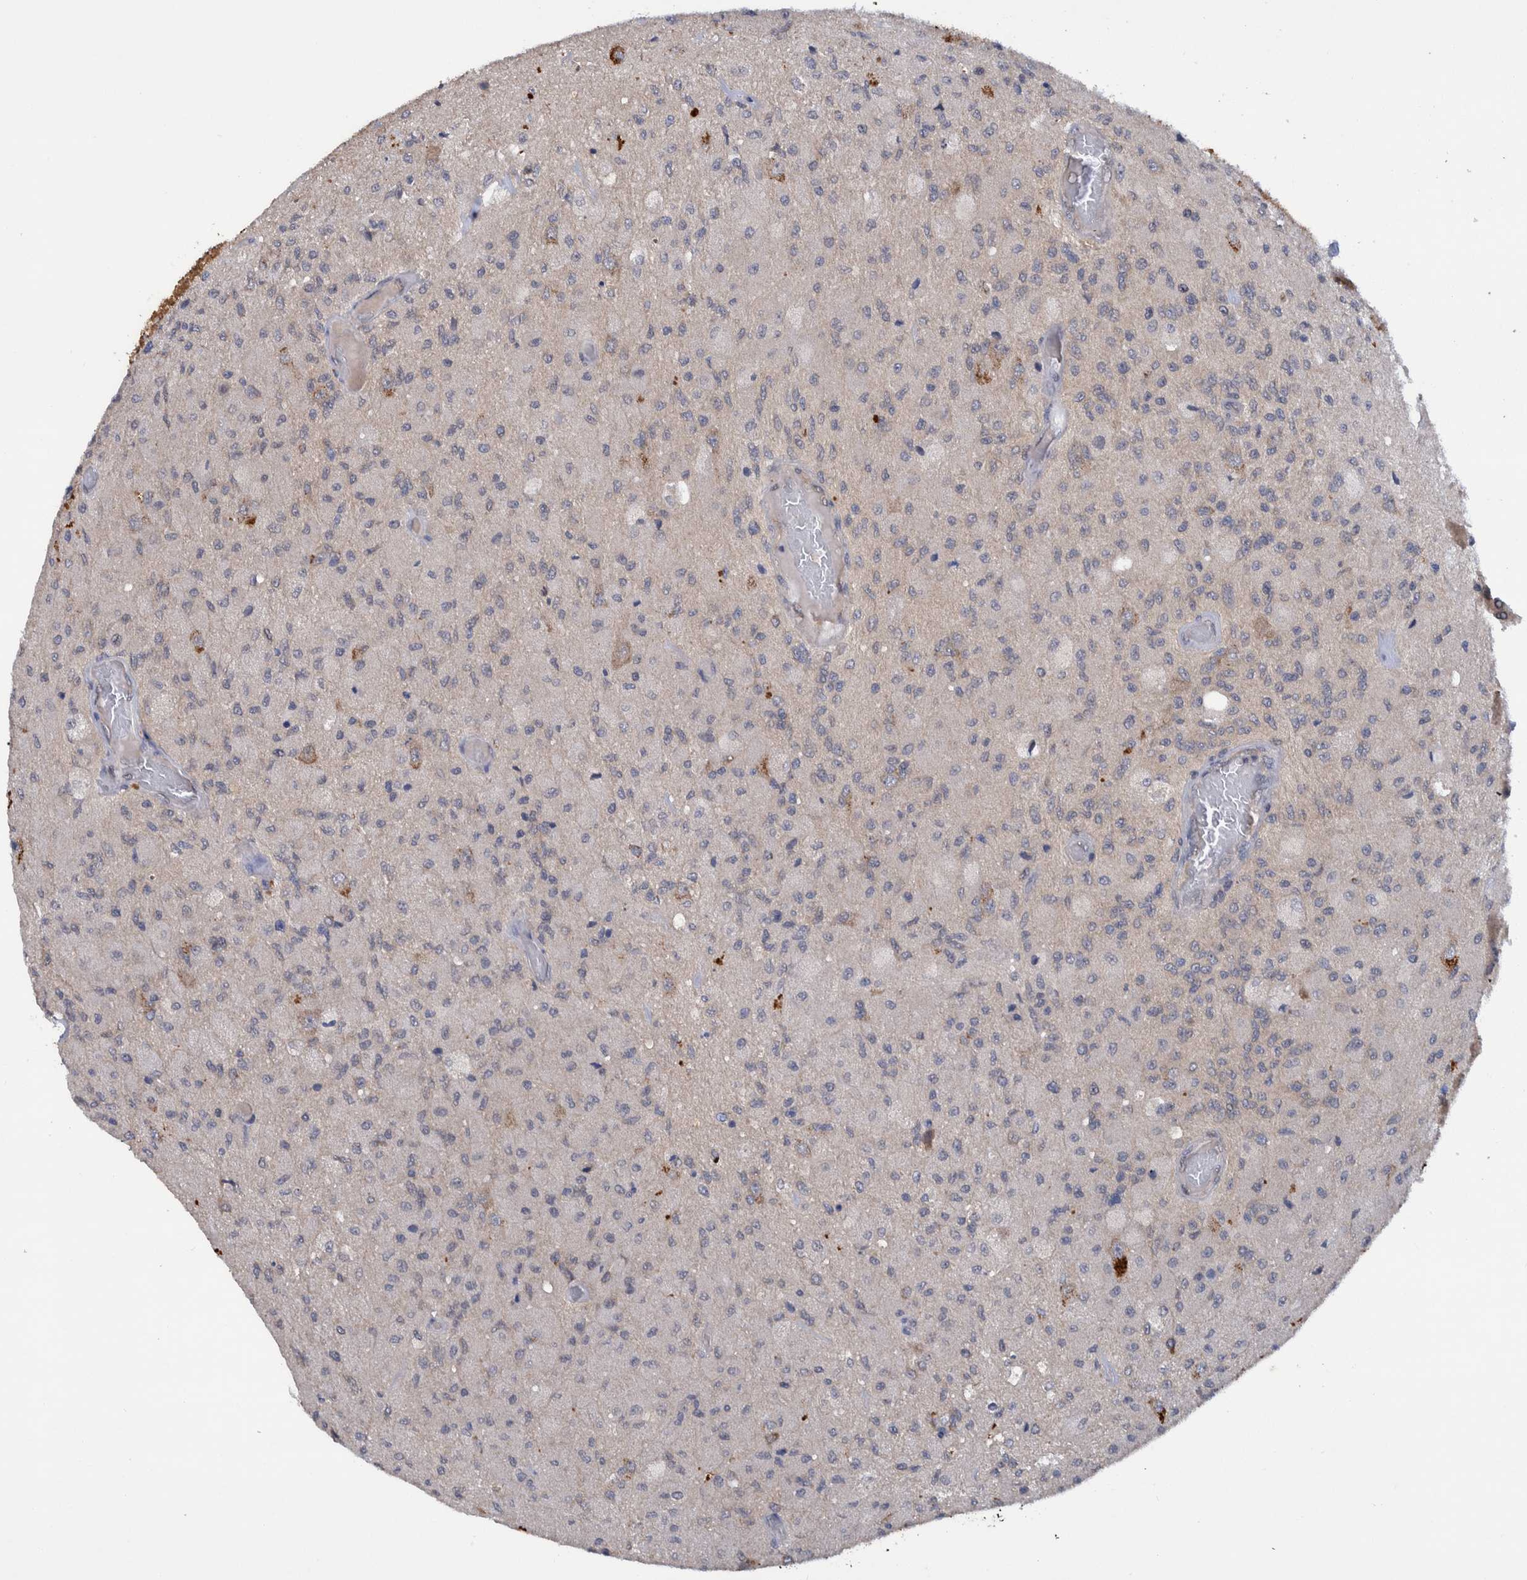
{"staining": {"intensity": "negative", "quantity": "none", "location": "none"}, "tissue": "glioma", "cell_type": "Tumor cells", "image_type": "cancer", "snomed": [{"axis": "morphology", "description": "Normal tissue, NOS"}, {"axis": "morphology", "description": "Glioma, malignant, High grade"}, {"axis": "topography", "description": "Cerebral cortex"}], "caption": "High magnification brightfield microscopy of malignant glioma (high-grade) stained with DAB (brown) and counterstained with hematoxylin (blue): tumor cells show no significant positivity.", "gene": "PLPBP", "patient": {"sex": "male", "age": 77}}